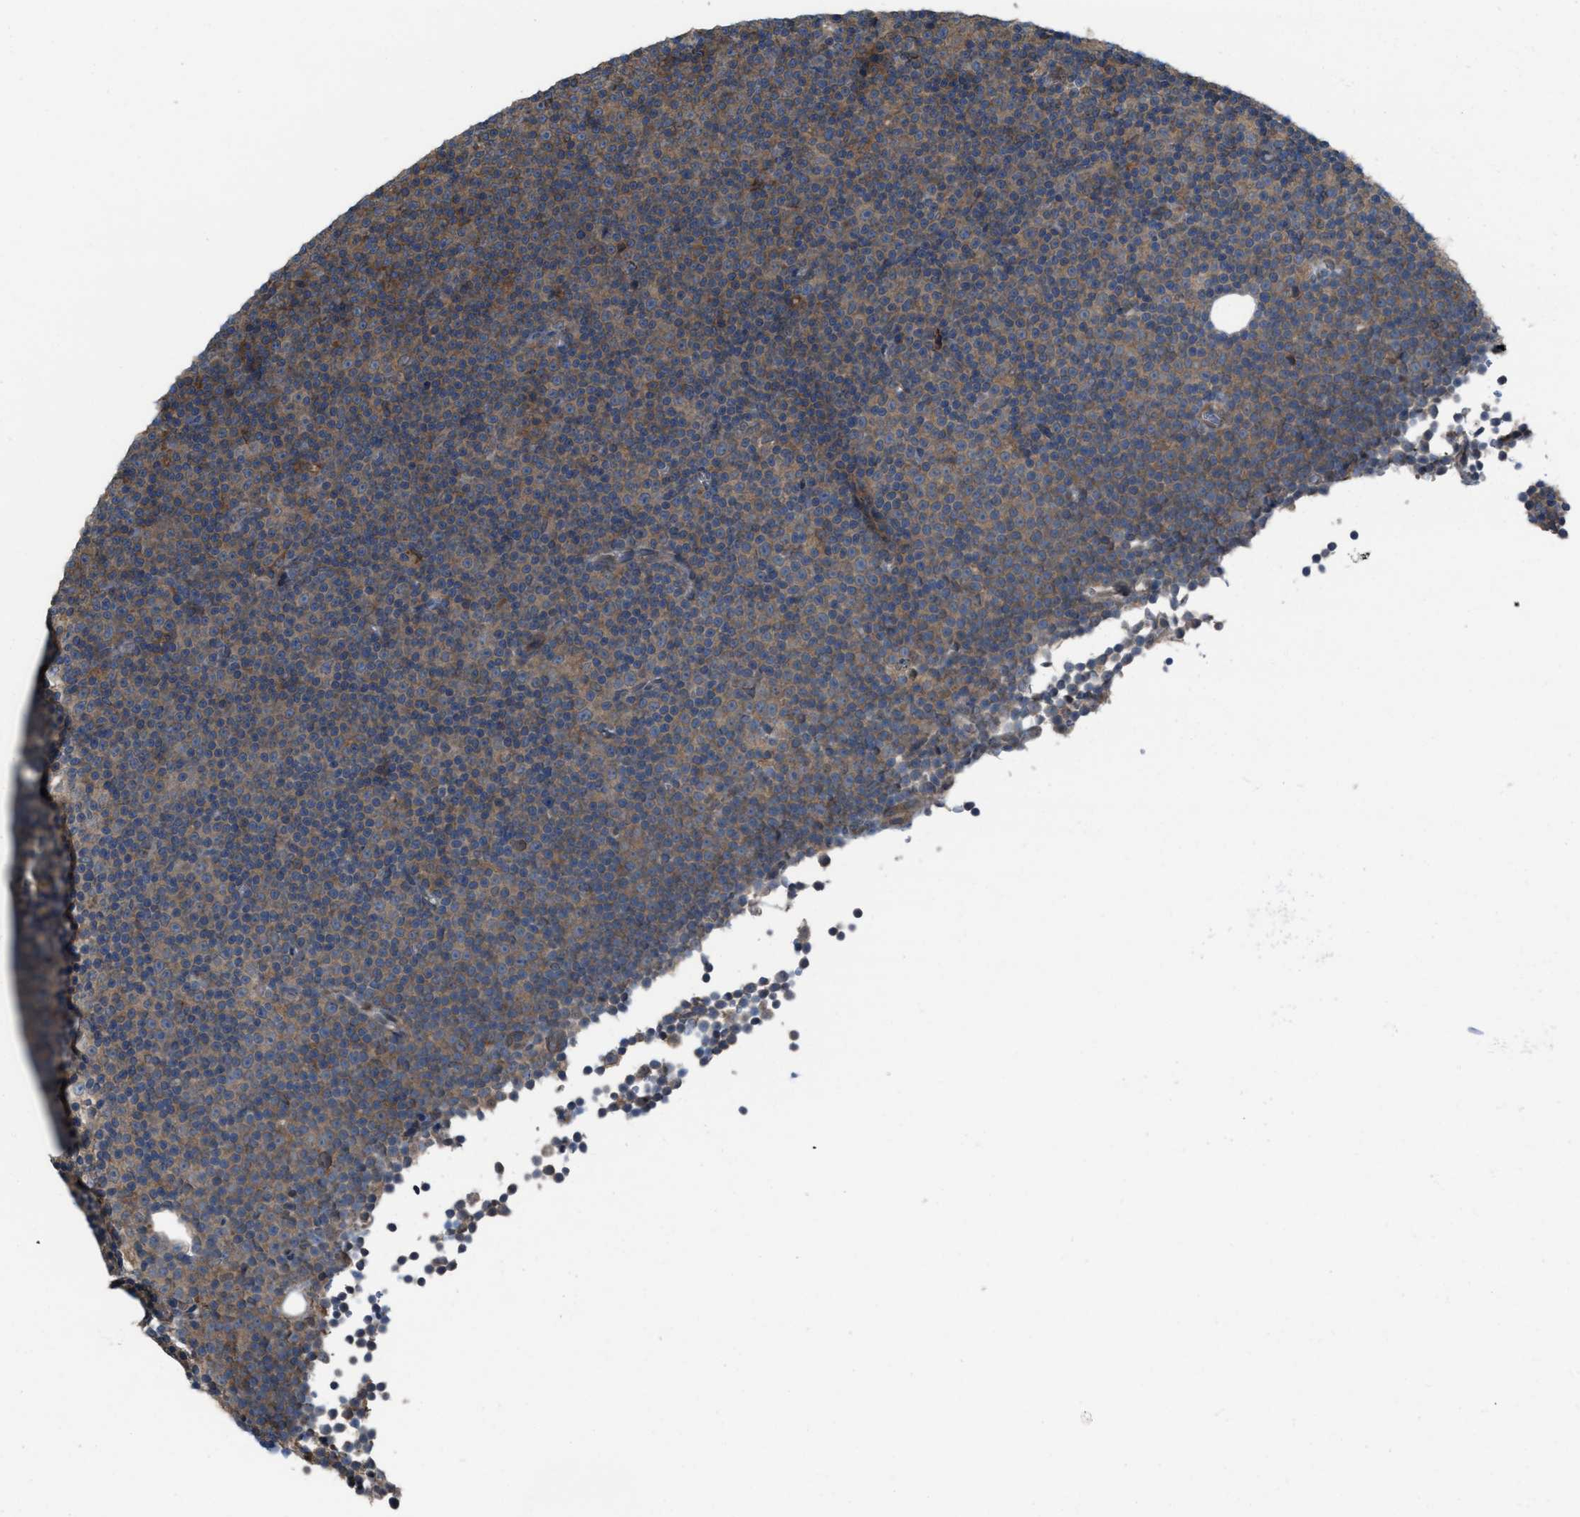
{"staining": {"intensity": "weak", "quantity": ">75%", "location": "cytoplasmic/membranous"}, "tissue": "lymphoma", "cell_type": "Tumor cells", "image_type": "cancer", "snomed": [{"axis": "morphology", "description": "Malignant lymphoma, non-Hodgkin's type, Low grade"}, {"axis": "topography", "description": "Lymph node"}], "caption": "Tumor cells show low levels of weak cytoplasmic/membranous expression in about >75% of cells in malignant lymphoma, non-Hodgkin's type (low-grade).", "gene": "PLAA", "patient": {"sex": "female", "age": 67}}